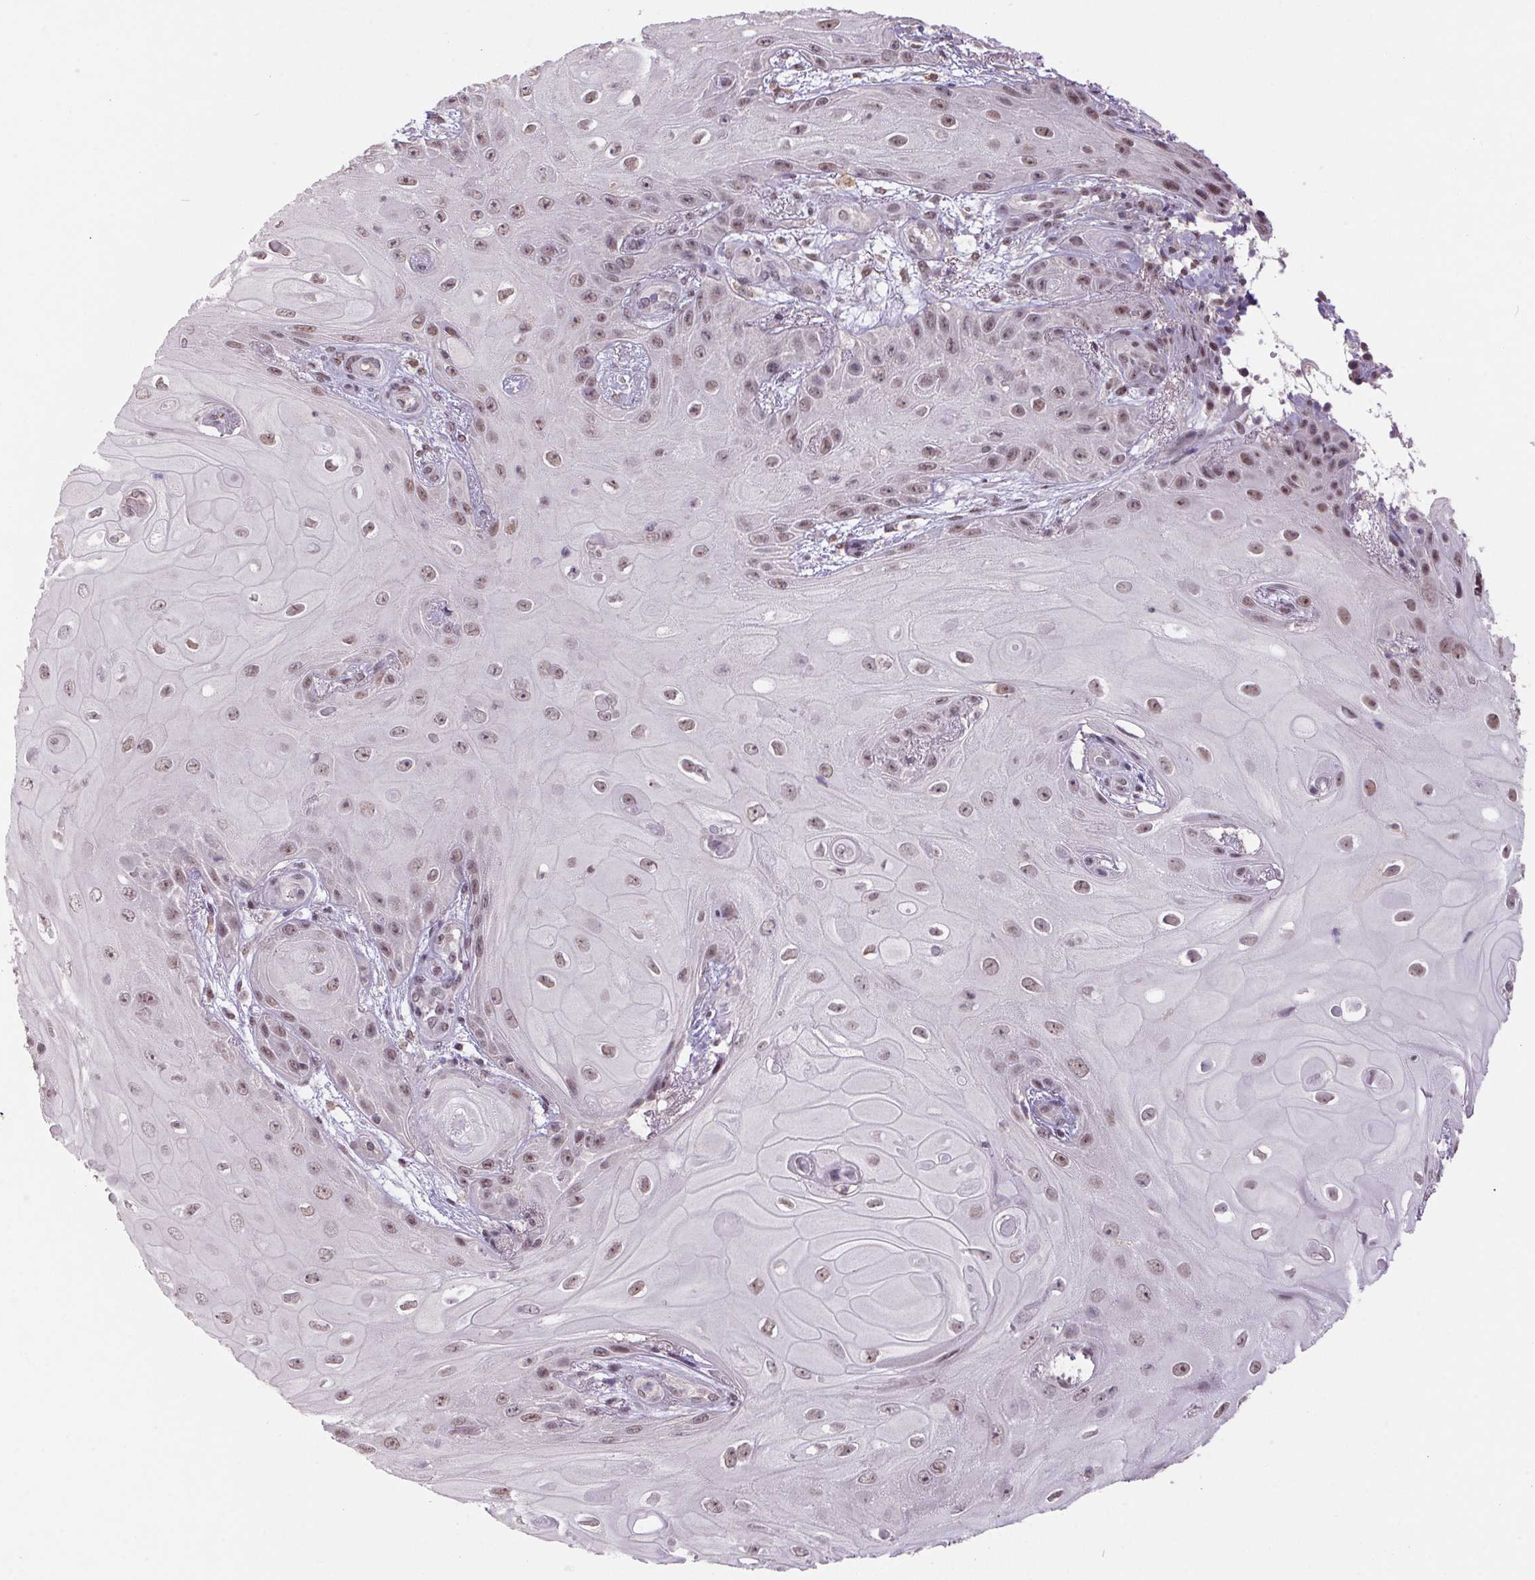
{"staining": {"intensity": "moderate", "quantity": ">75%", "location": "nuclear"}, "tissue": "skin cancer", "cell_type": "Tumor cells", "image_type": "cancer", "snomed": [{"axis": "morphology", "description": "Squamous cell carcinoma, NOS"}, {"axis": "topography", "description": "Skin"}], "caption": "A micrograph of skin squamous cell carcinoma stained for a protein exhibits moderate nuclear brown staining in tumor cells. (Stains: DAB (3,3'-diaminobenzidine) in brown, nuclei in blue, Microscopy: brightfield microscopy at high magnification).", "gene": "ZBTB4", "patient": {"sex": "male", "age": 62}}